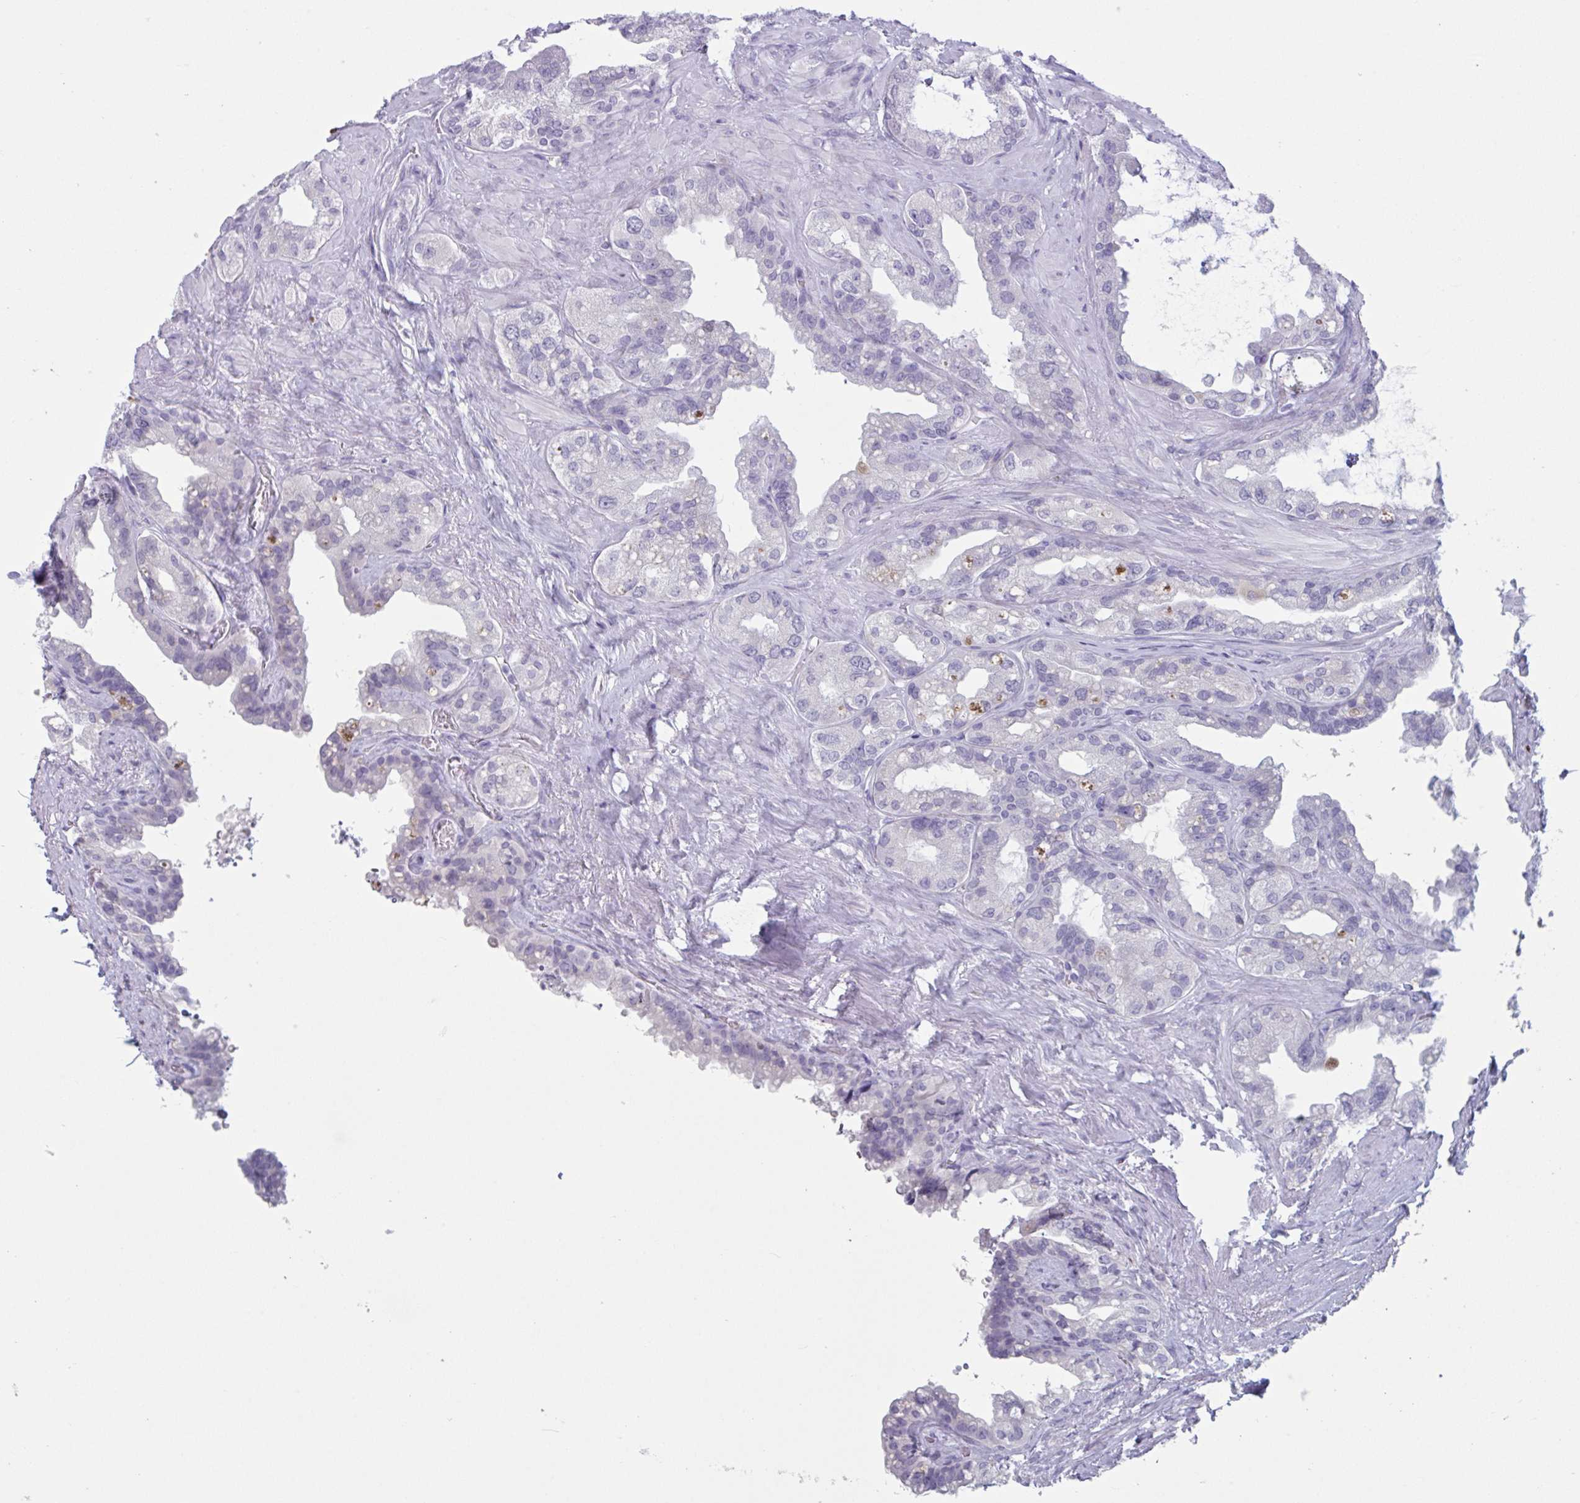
{"staining": {"intensity": "negative", "quantity": "none", "location": "none"}, "tissue": "seminal vesicle", "cell_type": "Glandular cells", "image_type": "normal", "snomed": [{"axis": "morphology", "description": "Normal tissue, NOS"}, {"axis": "topography", "description": "Seminal veicle"}, {"axis": "topography", "description": "Peripheral nerve tissue"}], "caption": "IHC image of unremarkable seminal vesicle stained for a protein (brown), which exhibits no positivity in glandular cells. The staining was performed using DAB to visualize the protein expression in brown, while the nuclei were stained in blue with hematoxylin (Magnification: 20x).", "gene": "HSD11B2", "patient": {"sex": "male", "age": 76}}